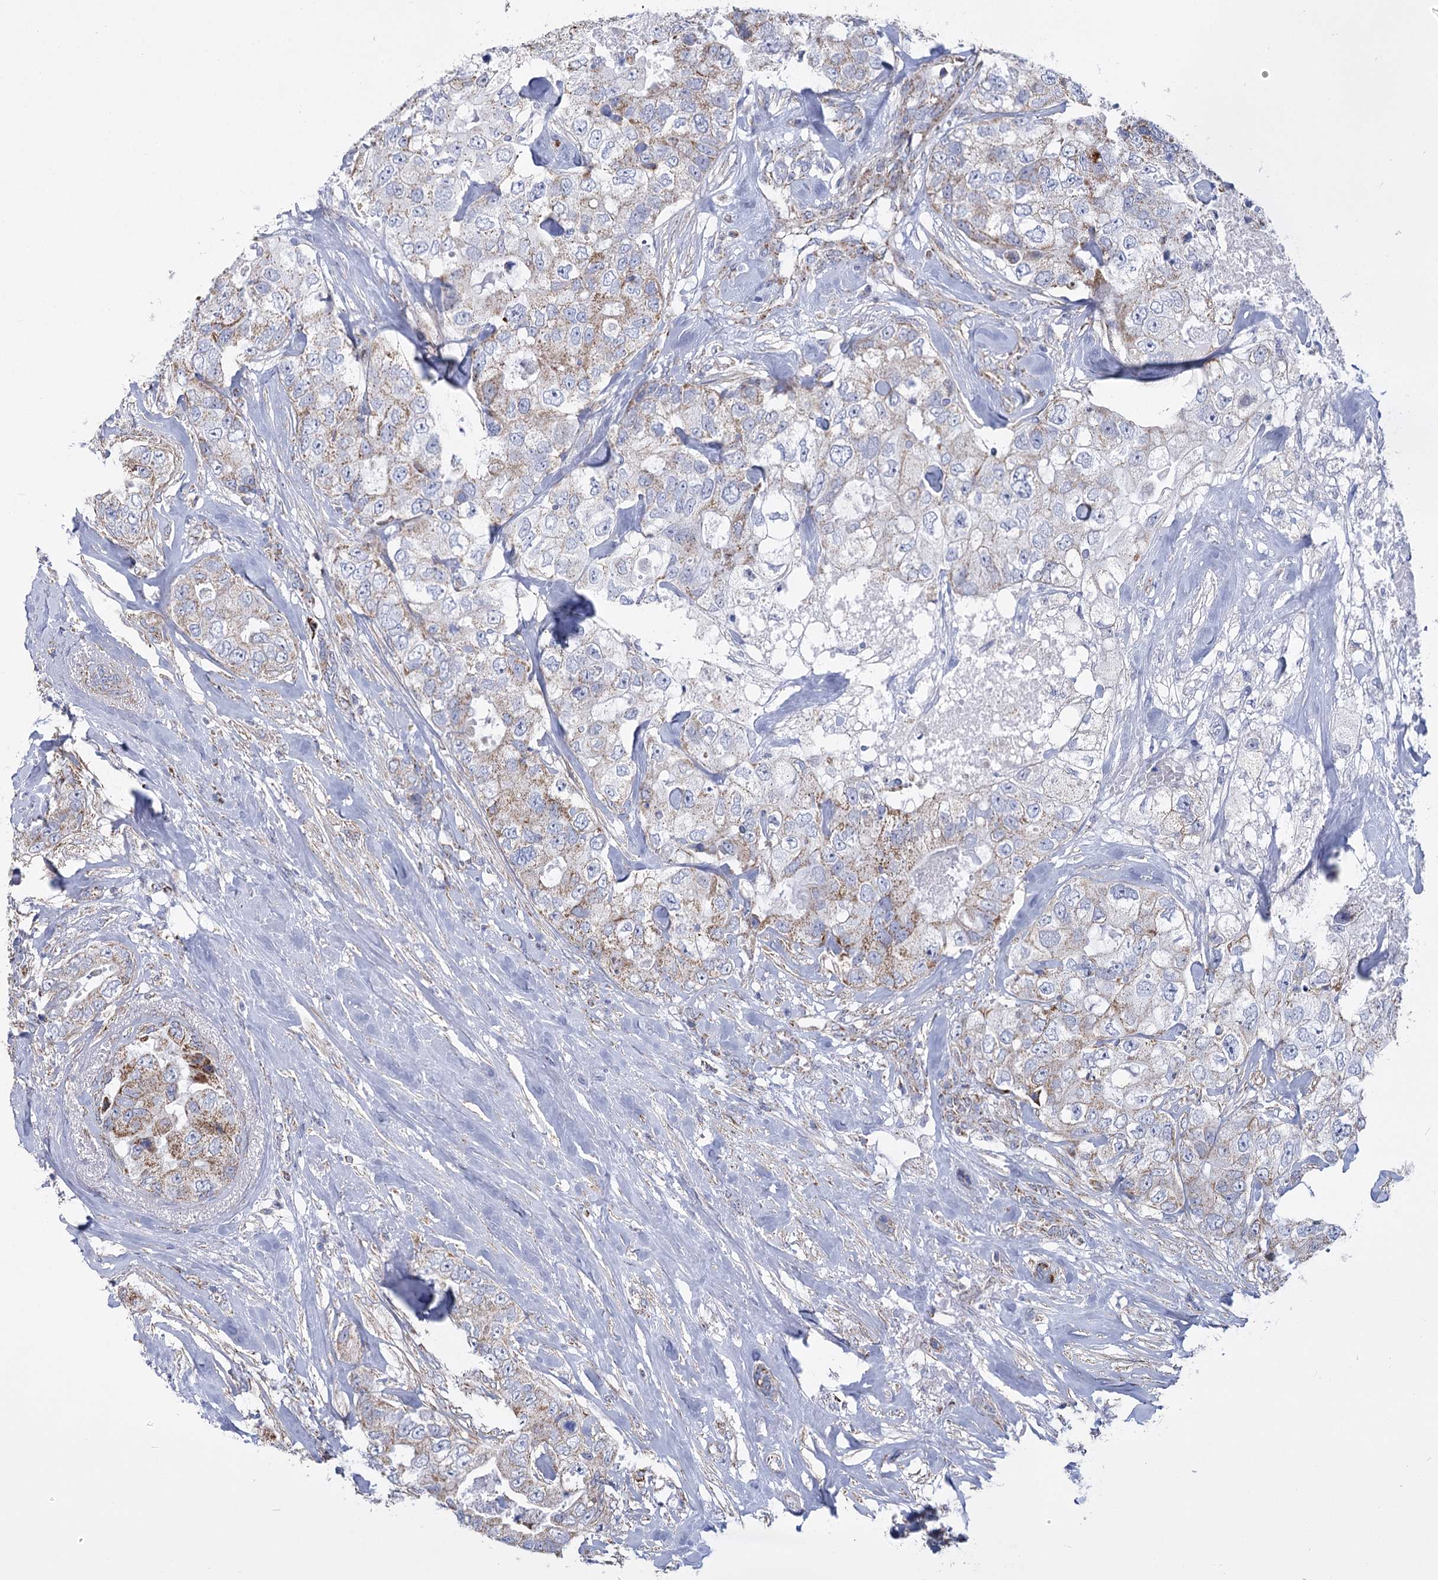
{"staining": {"intensity": "weak", "quantity": "25%-75%", "location": "cytoplasmic/membranous"}, "tissue": "breast cancer", "cell_type": "Tumor cells", "image_type": "cancer", "snomed": [{"axis": "morphology", "description": "Duct carcinoma"}, {"axis": "topography", "description": "Breast"}], "caption": "This is a micrograph of IHC staining of breast intraductal carcinoma, which shows weak expression in the cytoplasmic/membranous of tumor cells.", "gene": "PDHB", "patient": {"sex": "female", "age": 62}}